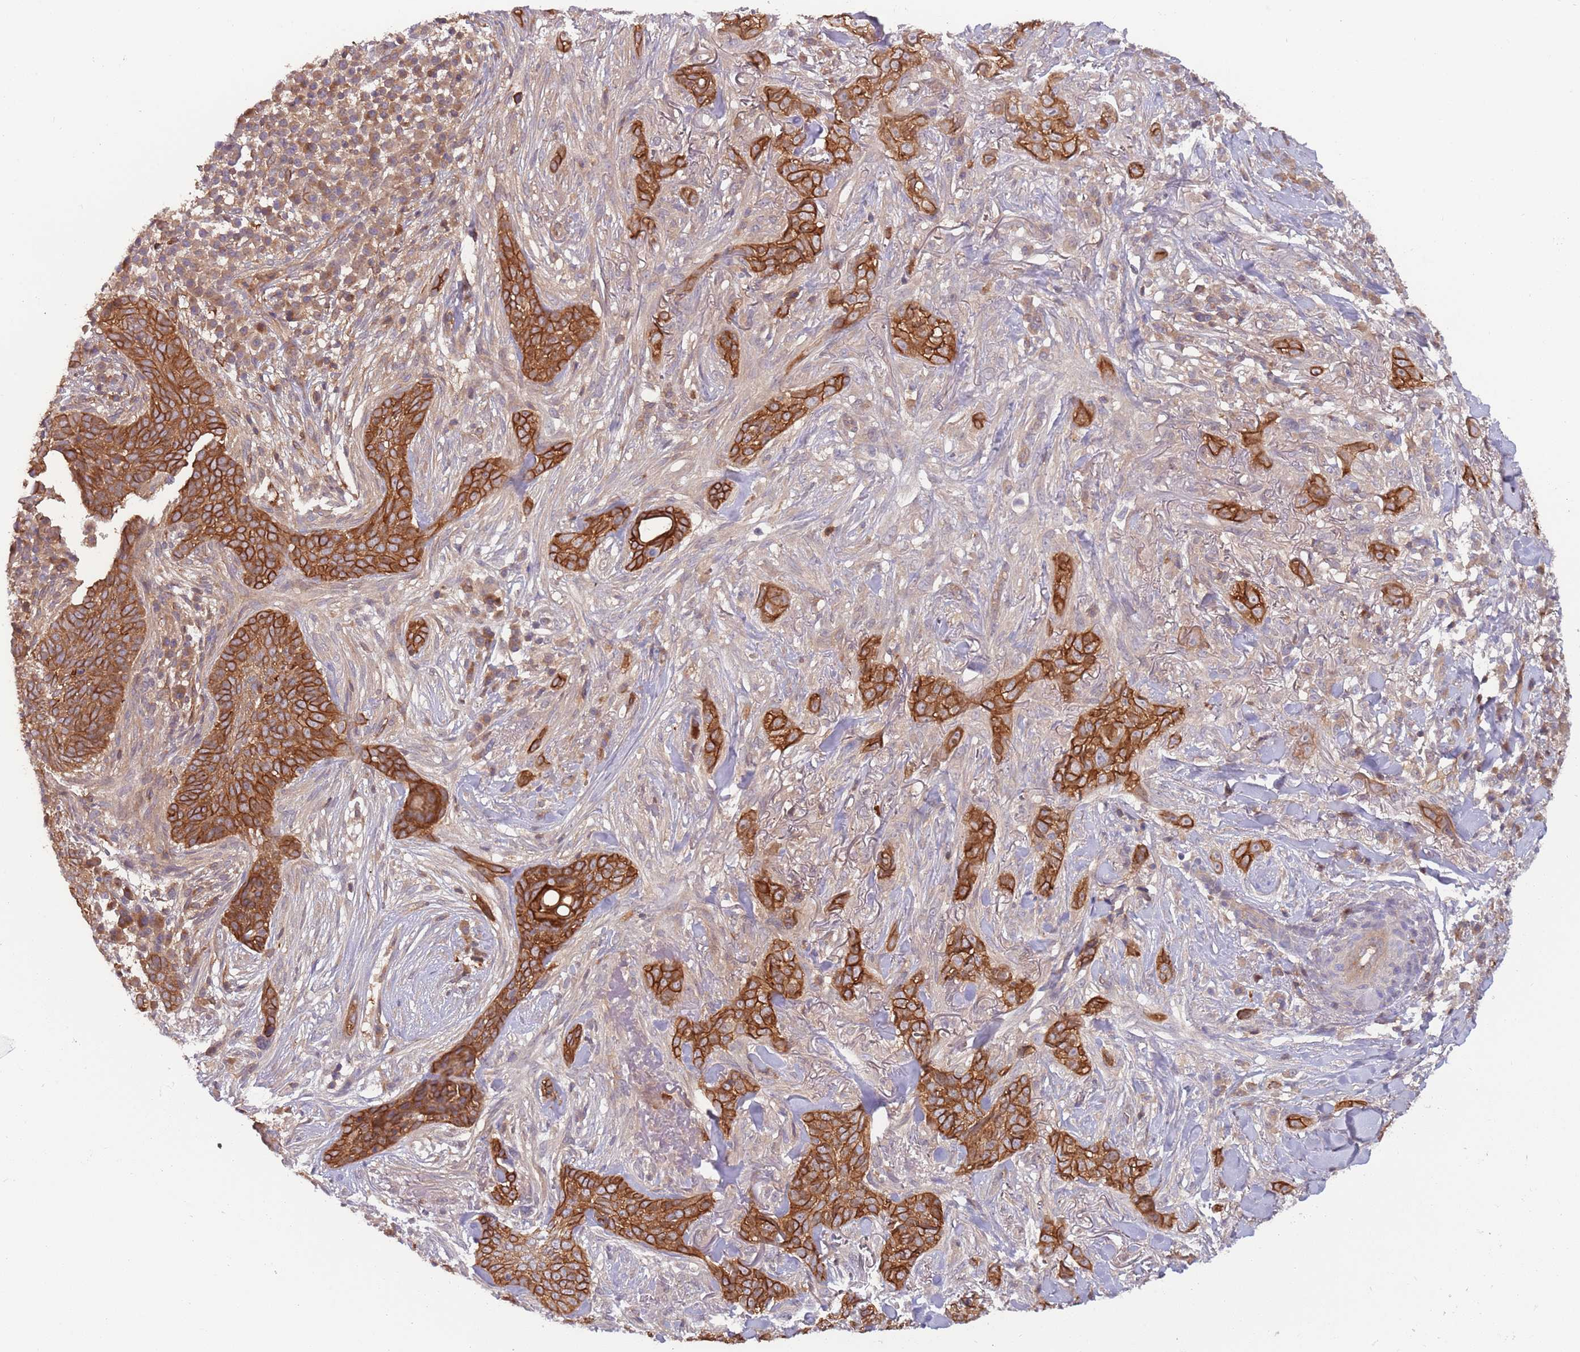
{"staining": {"intensity": "strong", "quantity": ">75%", "location": "cytoplasmic/membranous"}, "tissue": "skin cancer", "cell_type": "Tumor cells", "image_type": "cancer", "snomed": [{"axis": "morphology", "description": "Basal cell carcinoma"}, {"axis": "topography", "description": "Skin"}], "caption": "DAB immunohistochemical staining of human skin cancer (basal cell carcinoma) shows strong cytoplasmic/membranous protein positivity in about >75% of tumor cells.", "gene": "GSDMD", "patient": {"sex": "male", "age": 72}}